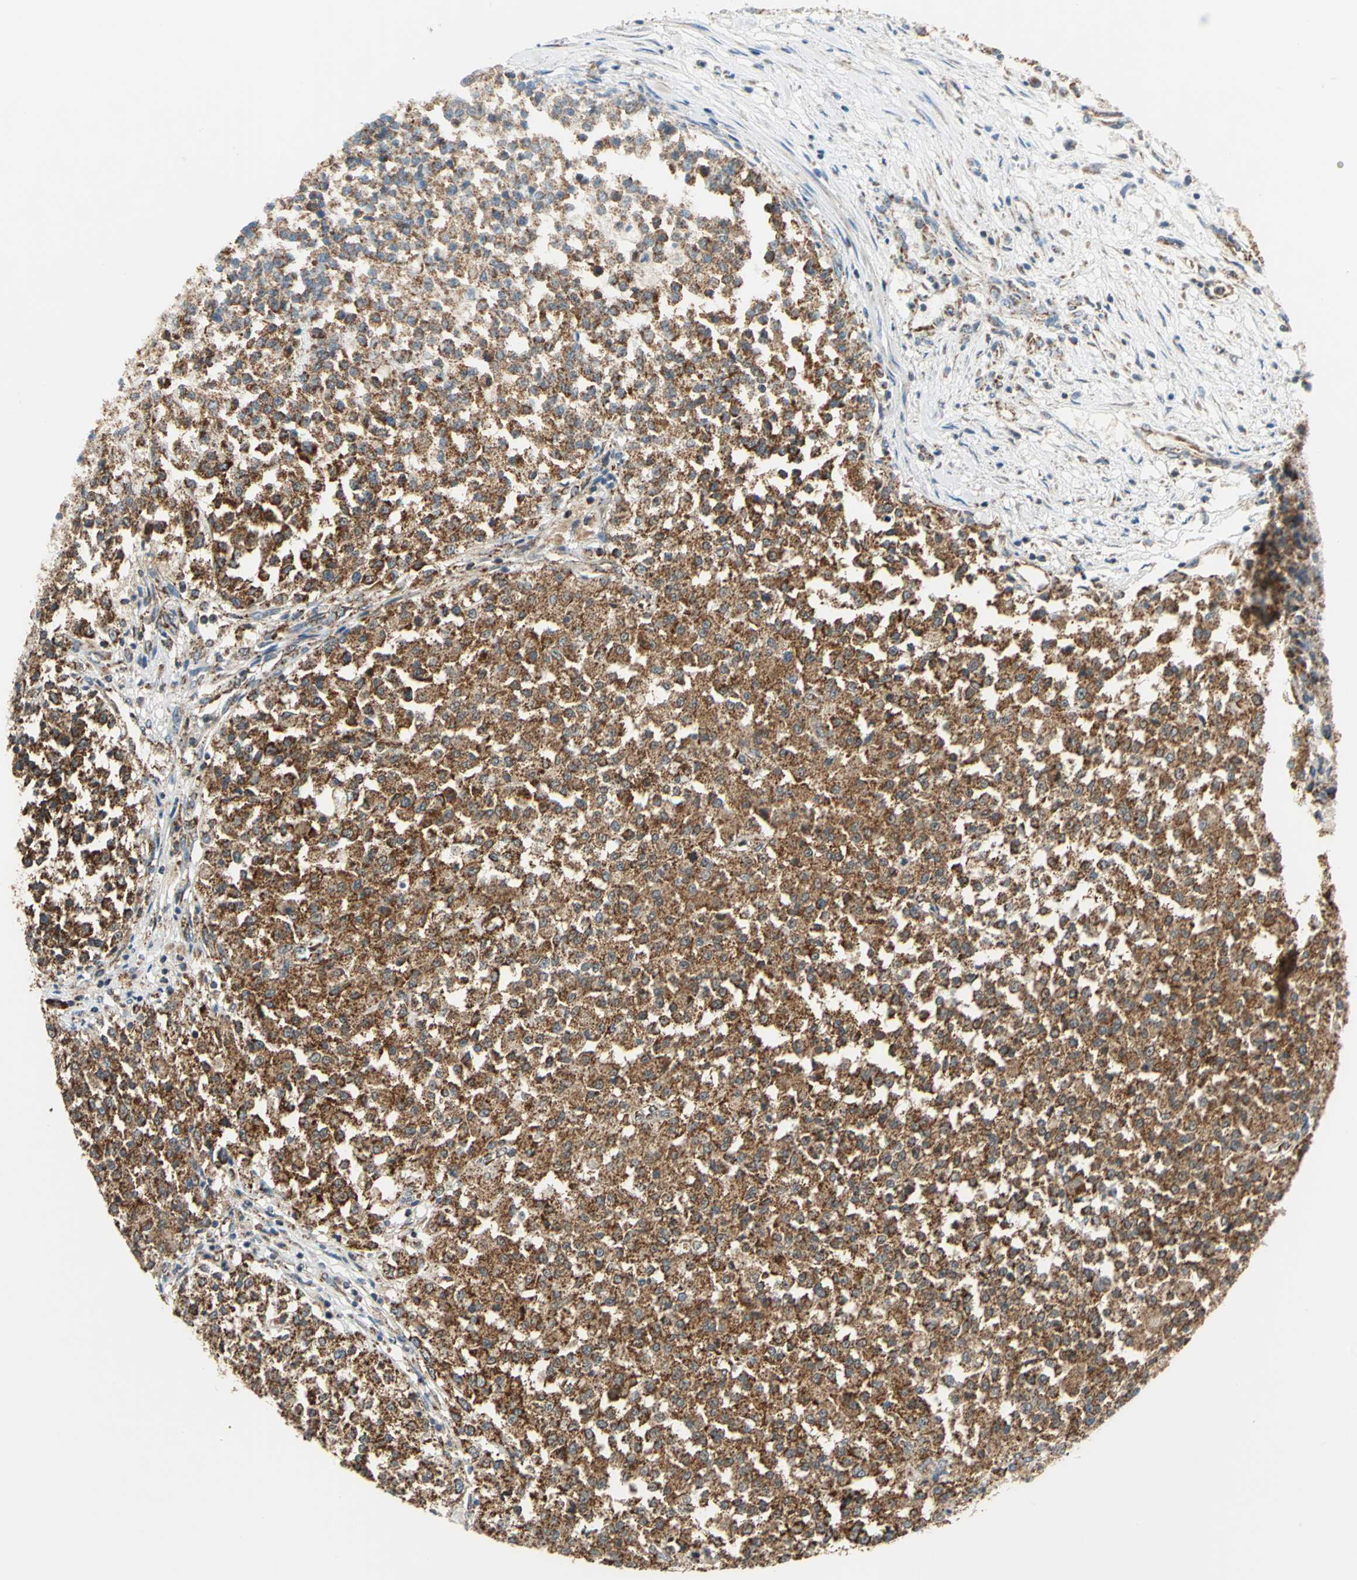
{"staining": {"intensity": "strong", "quantity": ">75%", "location": "cytoplasmic/membranous"}, "tissue": "testis cancer", "cell_type": "Tumor cells", "image_type": "cancer", "snomed": [{"axis": "morphology", "description": "Seminoma, NOS"}, {"axis": "topography", "description": "Testis"}], "caption": "There is high levels of strong cytoplasmic/membranous positivity in tumor cells of seminoma (testis), as demonstrated by immunohistochemical staining (brown color).", "gene": "MRPS22", "patient": {"sex": "male", "age": 59}}